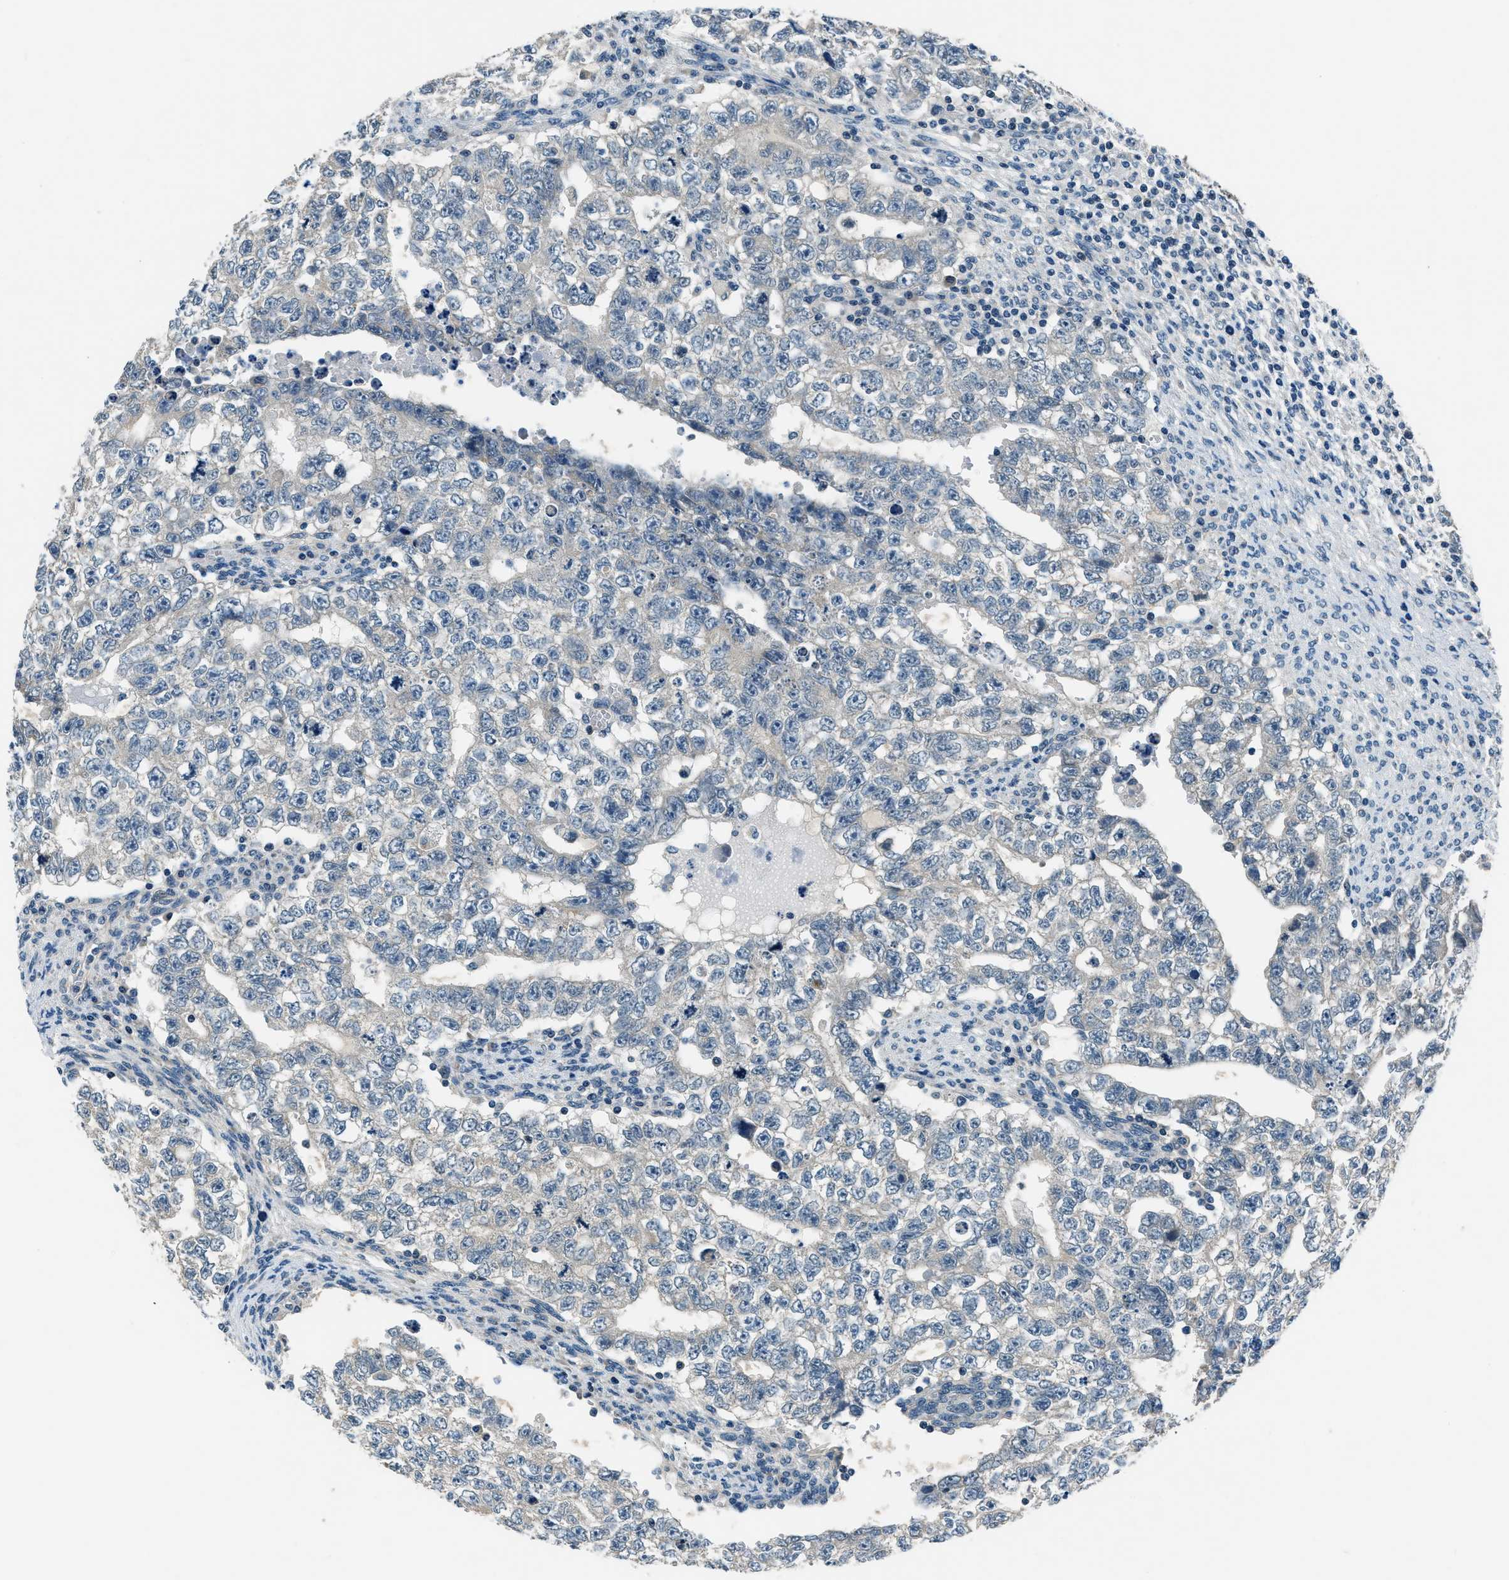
{"staining": {"intensity": "weak", "quantity": "<25%", "location": "cytoplasmic/membranous"}, "tissue": "testis cancer", "cell_type": "Tumor cells", "image_type": "cancer", "snomed": [{"axis": "morphology", "description": "Carcinoma, Embryonal, NOS"}, {"axis": "topography", "description": "Testis"}], "caption": "DAB (3,3'-diaminobenzidine) immunohistochemical staining of human testis embryonal carcinoma reveals no significant staining in tumor cells. (Brightfield microscopy of DAB (3,3'-diaminobenzidine) IHC at high magnification).", "gene": "NME8", "patient": {"sex": "male", "age": 28}}